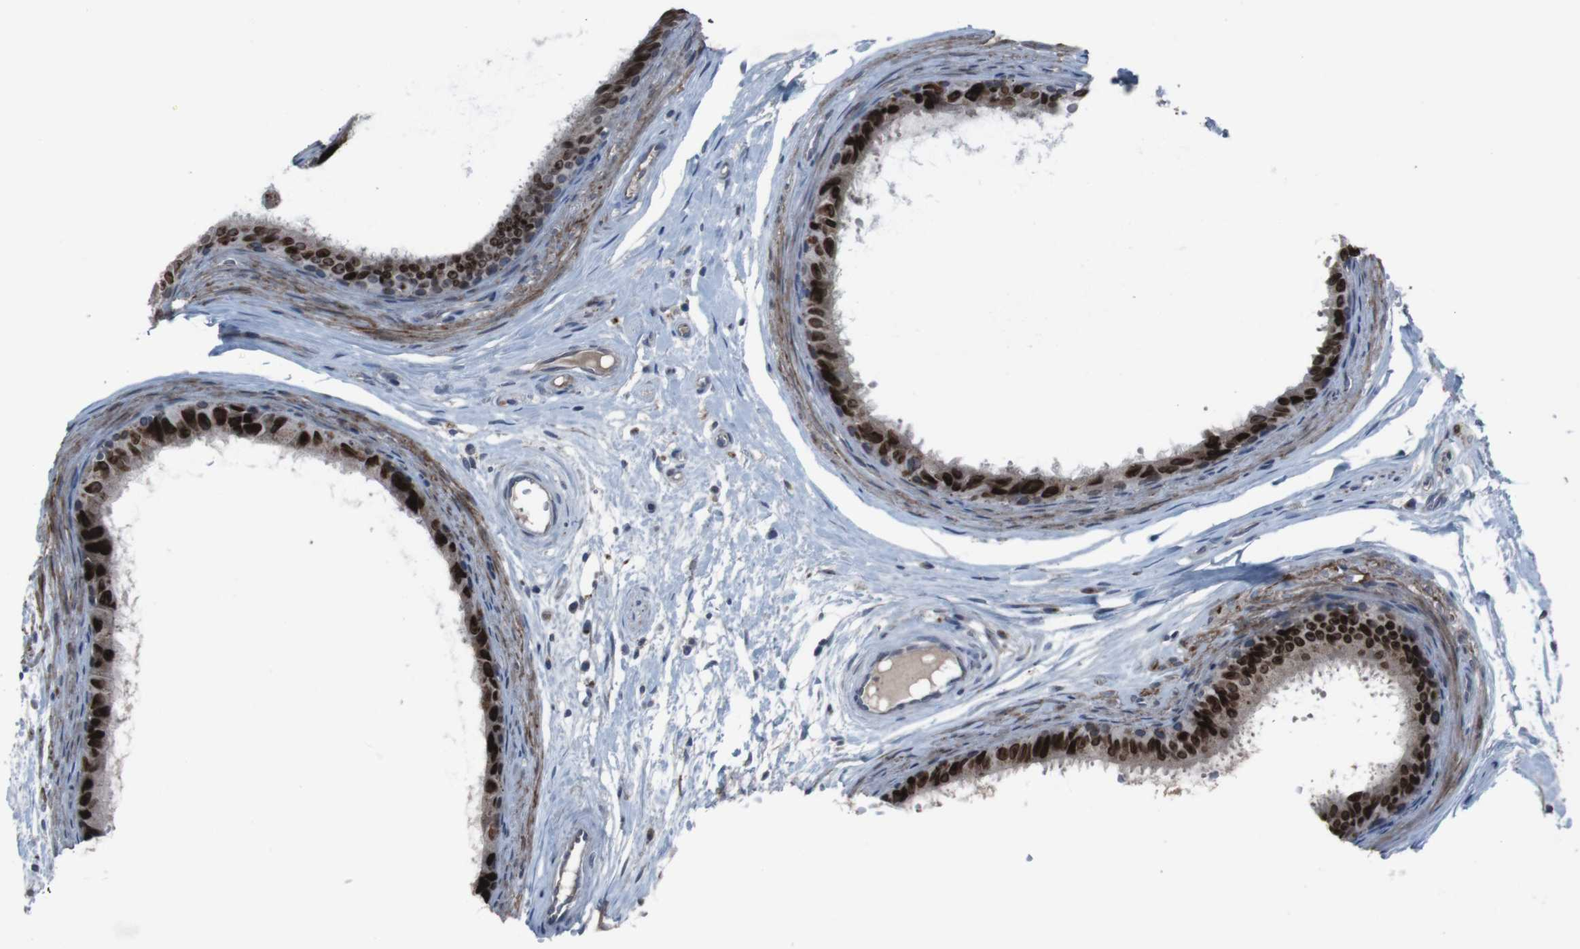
{"staining": {"intensity": "strong", "quantity": ">75%", "location": "cytoplasmic/membranous,nuclear"}, "tissue": "epididymis", "cell_type": "Glandular cells", "image_type": "normal", "snomed": [{"axis": "morphology", "description": "Normal tissue, NOS"}, {"axis": "morphology", "description": "Inflammation, NOS"}, {"axis": "topography", "description": "Epididymis"}], "caption": "Protein expression analysis of unremarkable epididymis exhibits strong cytoplasmic/membranous,nuclear positivity in about >75% of glandular cells. The staining was performed using DAB (3,3'-diaminobenzidine) to visualize the protein expression in brown, while the nuclei were stained in blue with hematoxylin (Magnification: 20x).", "gene": "EFNA5", "patient": {"sex": "male", "age": 85}}